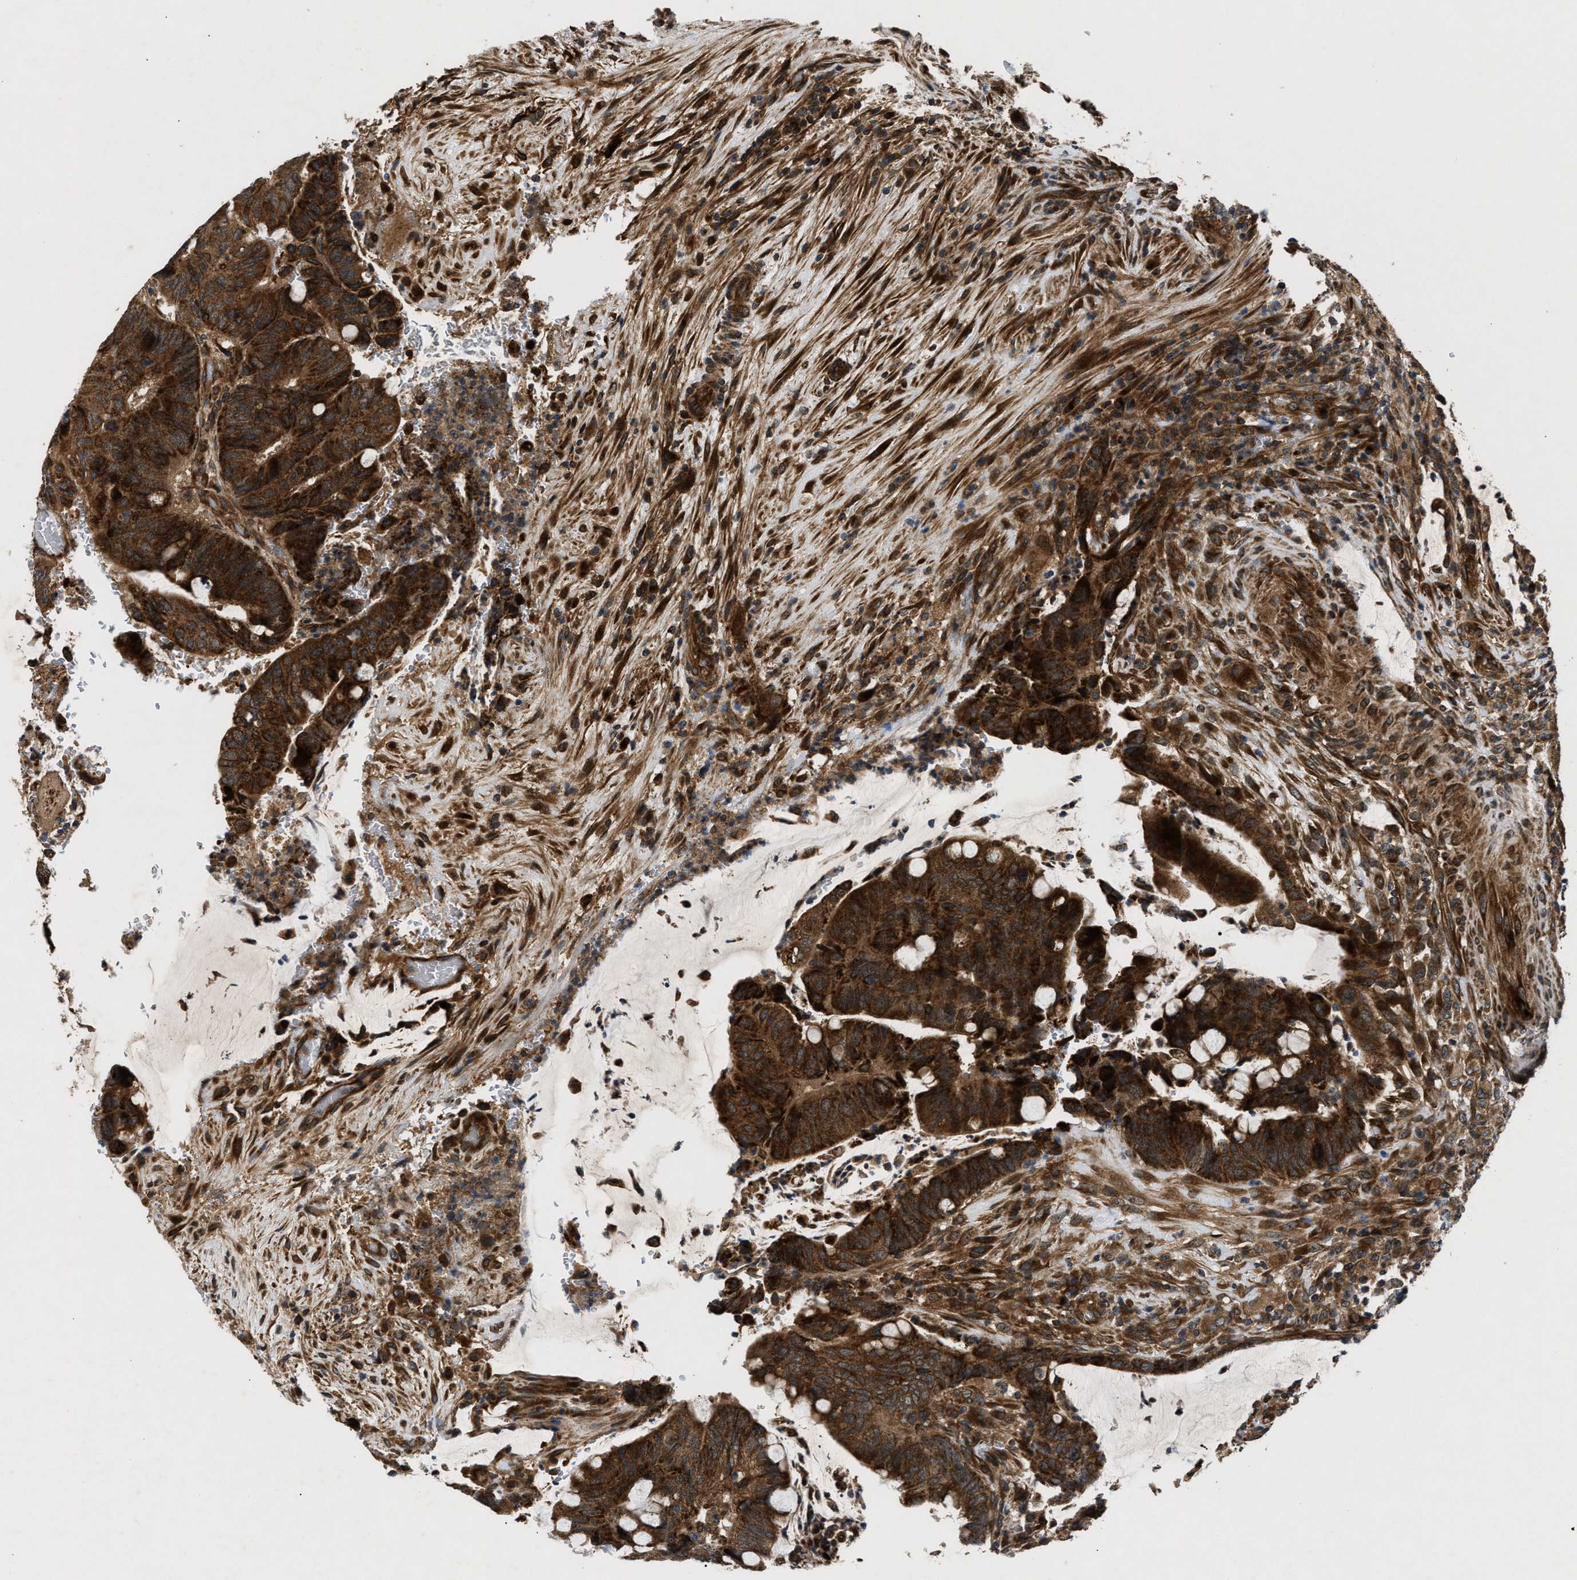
{"staining": {"intensity": "strong", "quantity": ">75%", "location": "cytoplasmic/membranous"}, "tissue": "colorectal cancer", "cell_type": "Tumor cells", "image_type": "cancer", "snomed": [{"axis": "morphology", "description": "Normal tissue, NOS"}, {"axis": "morphology", "description": "Adenocarcinoma, NOS"}, {"axis": "topography", "description": "Rectum"}, {"axis": "topography", "description": "Peripheral nerve tissue"}], "caption": "This is an image of immunohistochemistry staining of colorectal adenocarcinoma, which shows strong staining in the cytoplasmic/membranous of tumor cells.", "gene": "PNPLA8", "patient": {"sex": "male", "age": 92}}